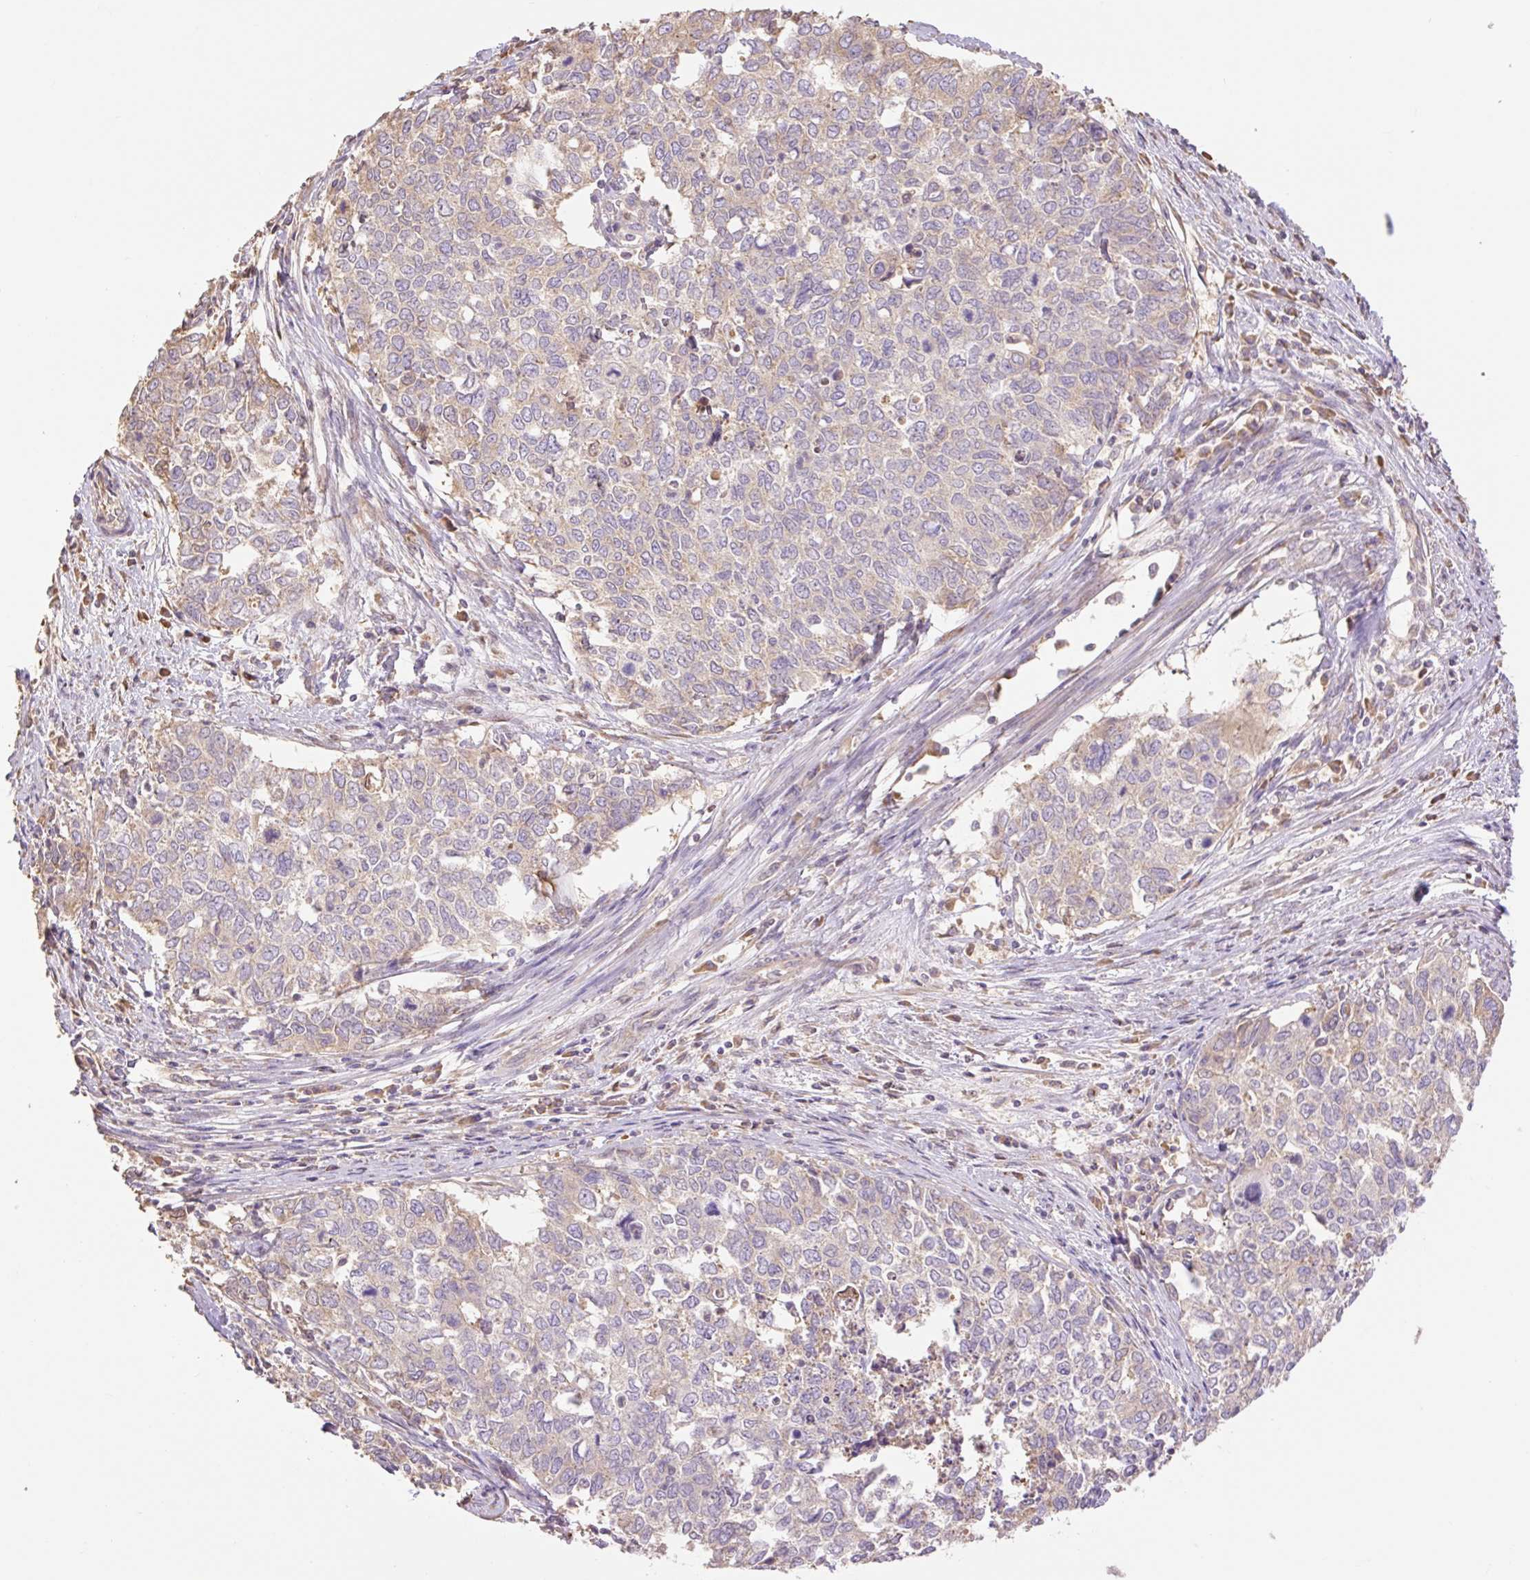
{"staining": {"intensity": "weak", "quantity": "<25%", "location": "cytoplasmic/membranous"}, "tissue": "cervical cancer", "cell_type": "Tumor cells", "image_type": "cancer", "snomed": [{"axis": "morphology", "description": "Adenocarcinoma, NOS"}, {"axis": "topography", "description": "Cervix"}], "caption": "A high-resolution photomicrograph shows immunohistochemistry (IHC) staining of cervical cancer (adenocarcinoma), which reveals no significant expression in tumor cells.", "gene": "DESI1", "patient": {"sex": "female", "age": 63}}